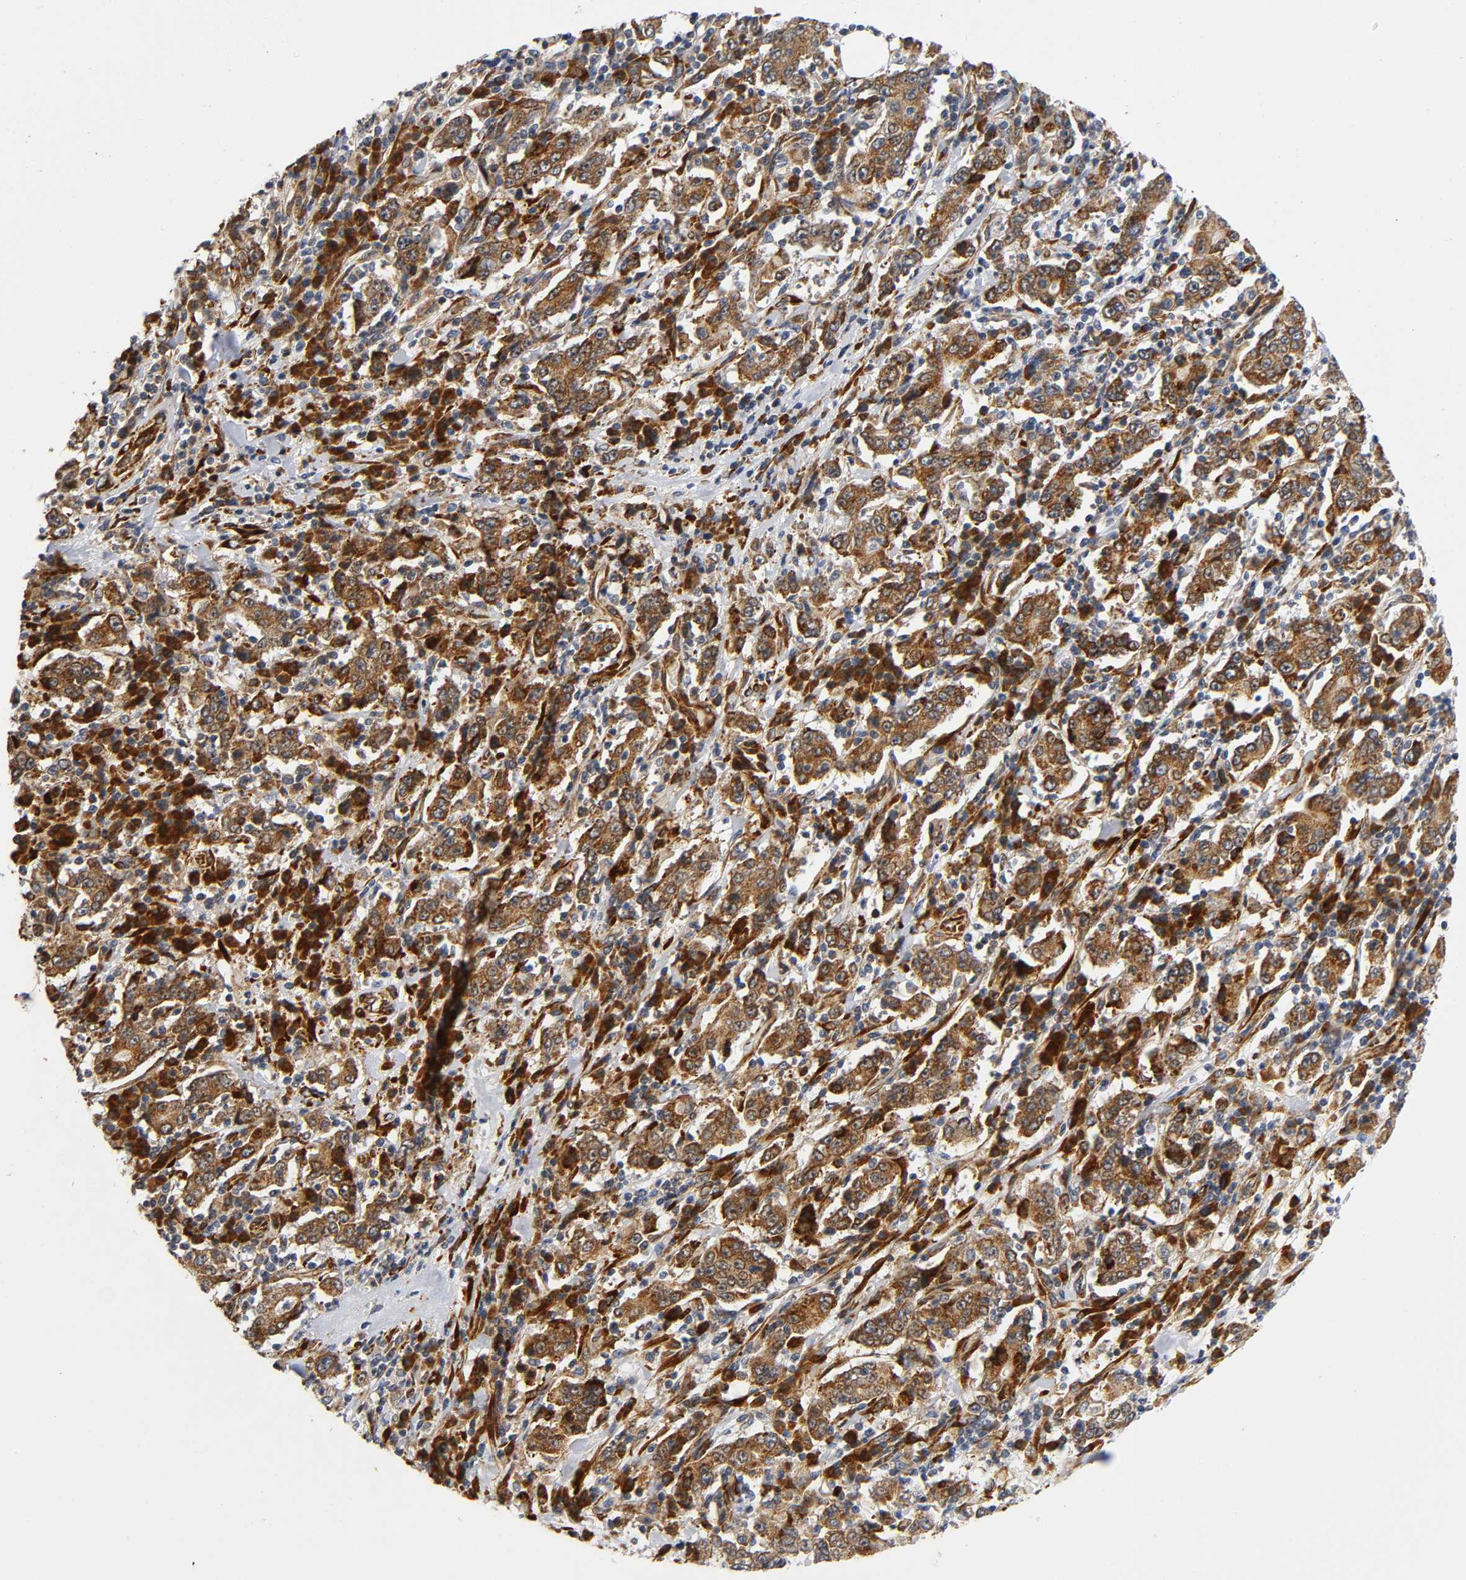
{"staining": {"intensity": "strong", "quantity": ">75%", "location": "cytoplasmic/membranous"}, "tissue": "stomach cancer", "cell_type": "Tumor cells", "image_type": "cancer", "snomed": [{"axis": "morphology", "description": "Normal tissue, NOS"}, {"axis": "morphology", "description": "Adenocarcinoma, NOS"}, {"axis": "topography", "description": "Stomach, upper"}, {"axis": "topography", "description": "Stomach"}], "caption": "DAB (3,3'-diaminobenzidine) immunohistochemical staining of stomach cancer displays strong cytoplasmic/membranous protein positivity in approximately >75% of tumor cells.", "gene": "SOS2", "patient": {"sex": "male", "age": 59}}